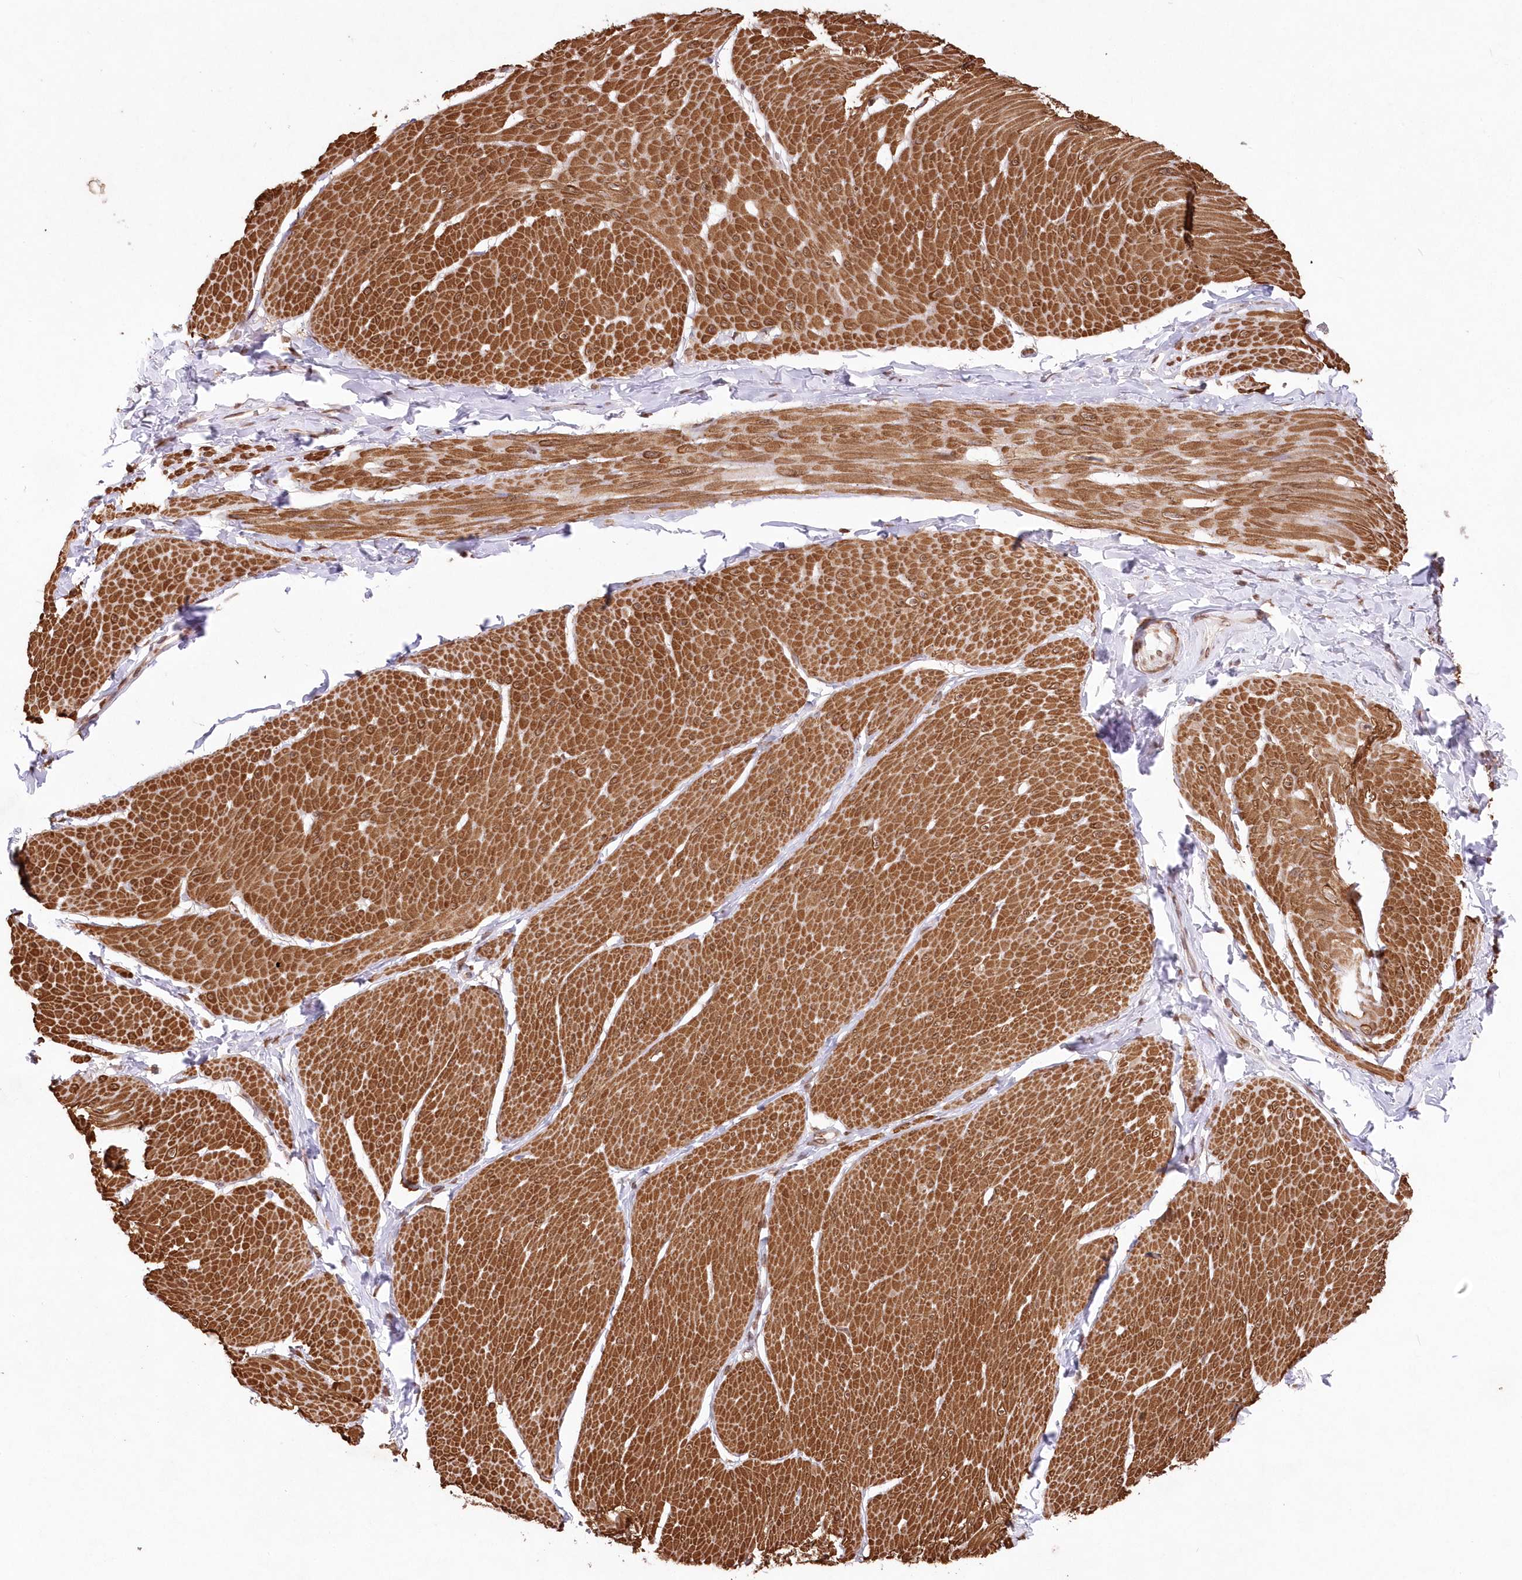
{"staining": {"intensity": "moderate", "quantity": ">75%", "location": "cytoplasmic/membranous,nuclear"}, "tissue": "smooth muscle", "cell_type": "Smooth muscle cells", "image_type": "normal", "snomed": [{"axis": "morphology", "description": "Urothelial carcinoma, High grade"}, {"axis": "topography", "description": "Urinary bladder"}], "caption": "Immunohistochemistry (DAB) staining of unremarkable human smooth muscle demonstrates moderate cytoplasmic/membranous,nuclear protein expression in approximately >75% of smooth muscle cells. The protein is stained brown, and the nuclei are stained in blue (DAB IHC with brightfield microscopy, high magnification).", "gene": "ENSG00000275740", "patient": {"sex": "male", "age": 46}}